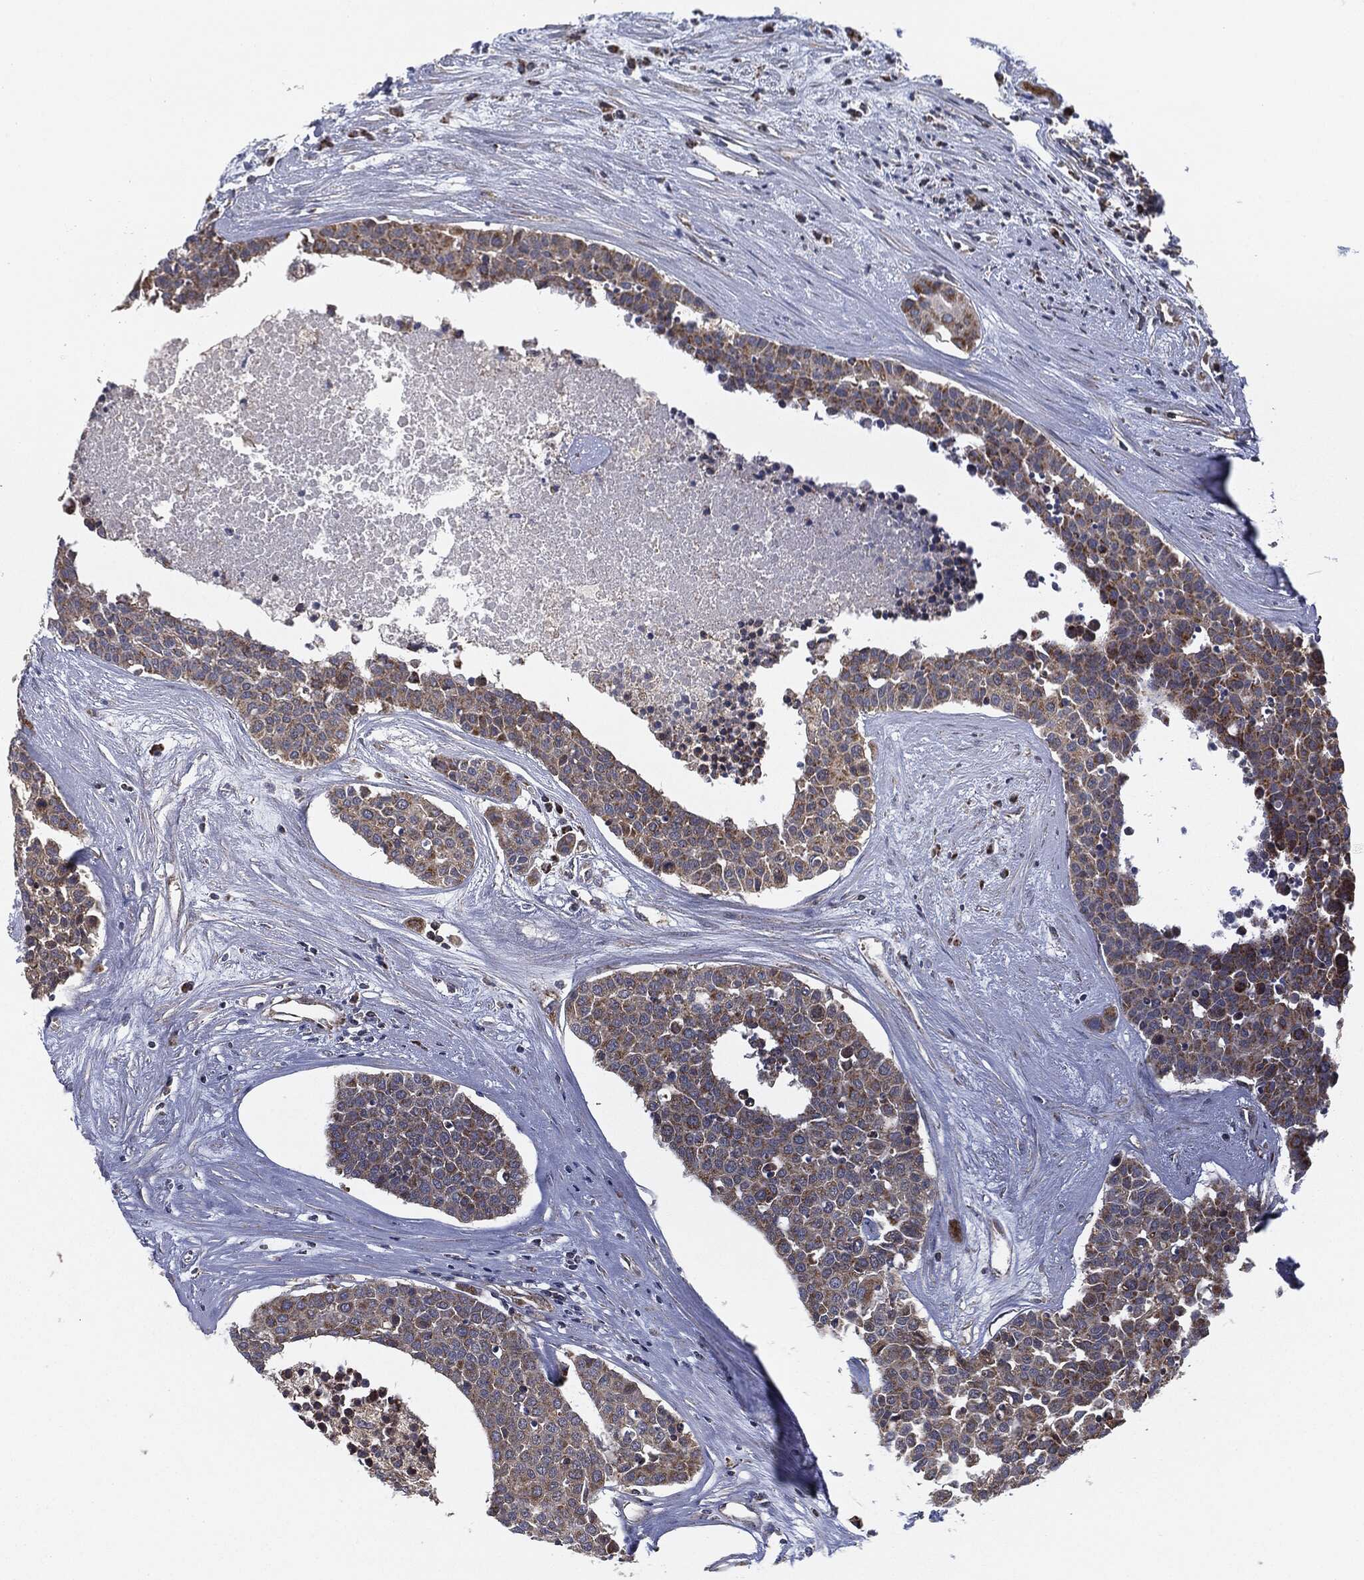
{"staining": {"intensity": "moderate", "quantity": "25%-75%", "location": "cytoplasmic/membranous"}, "tissue": "carcinoid", "cell_type": "Tumor cells", "image_type": "cancer", "snomed": [{"axis": "morphology", "description": "Carcinoid, malignant, NOS"}, {"axis": "topography", "description": "Colon"}], "caption": "DAB immunohistochemical staining of human malignant carcinoid demonstrates moderate cytoplasmic/membranous protein positivity in approximately 25%-75% of tumor cells.", "gene": "MTOR", "patient": {"sex": "male", "age": 81}}